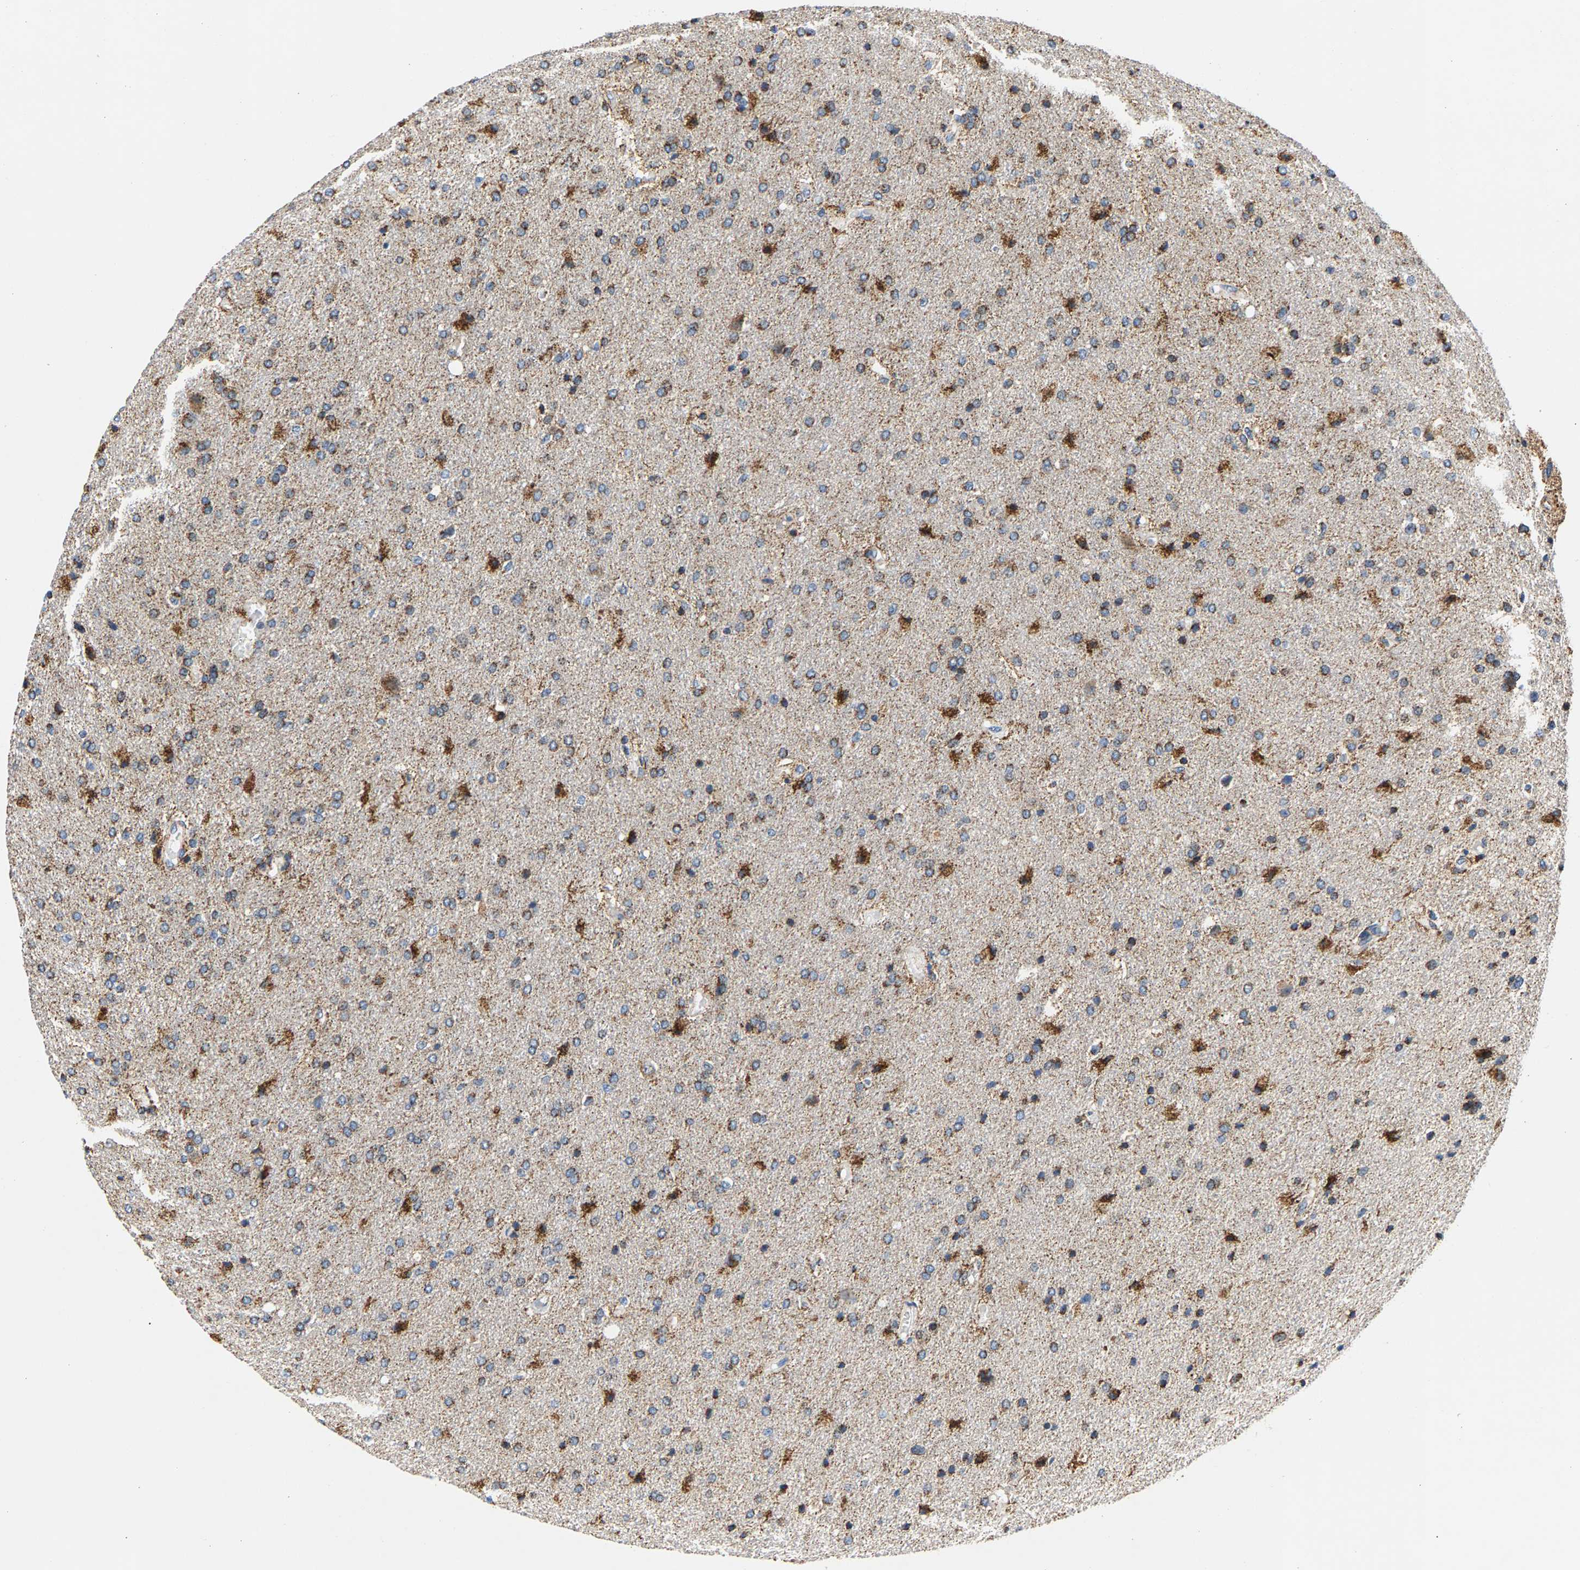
{"staining": {"intensity": "moderate", "quantity": ">75%", "location": "cytoplasmic/membranous"}, "tissue": "glioma", "cell_type": "Tumor cells", "image_type": "cancer", "snomed": [{"axis": "morphology", "description": "Glioma, malignant, High grade"}, {"axis": "topography", "description": "Brain"}], "caption": "Glioma was stained to show a protein in brown. There is medium levels of moderate cytoplasmic/membranous expression in approximately >75% of tumor cells.", "gene": "PDE1A", "patient": {"sex": "male", "age": 72}}